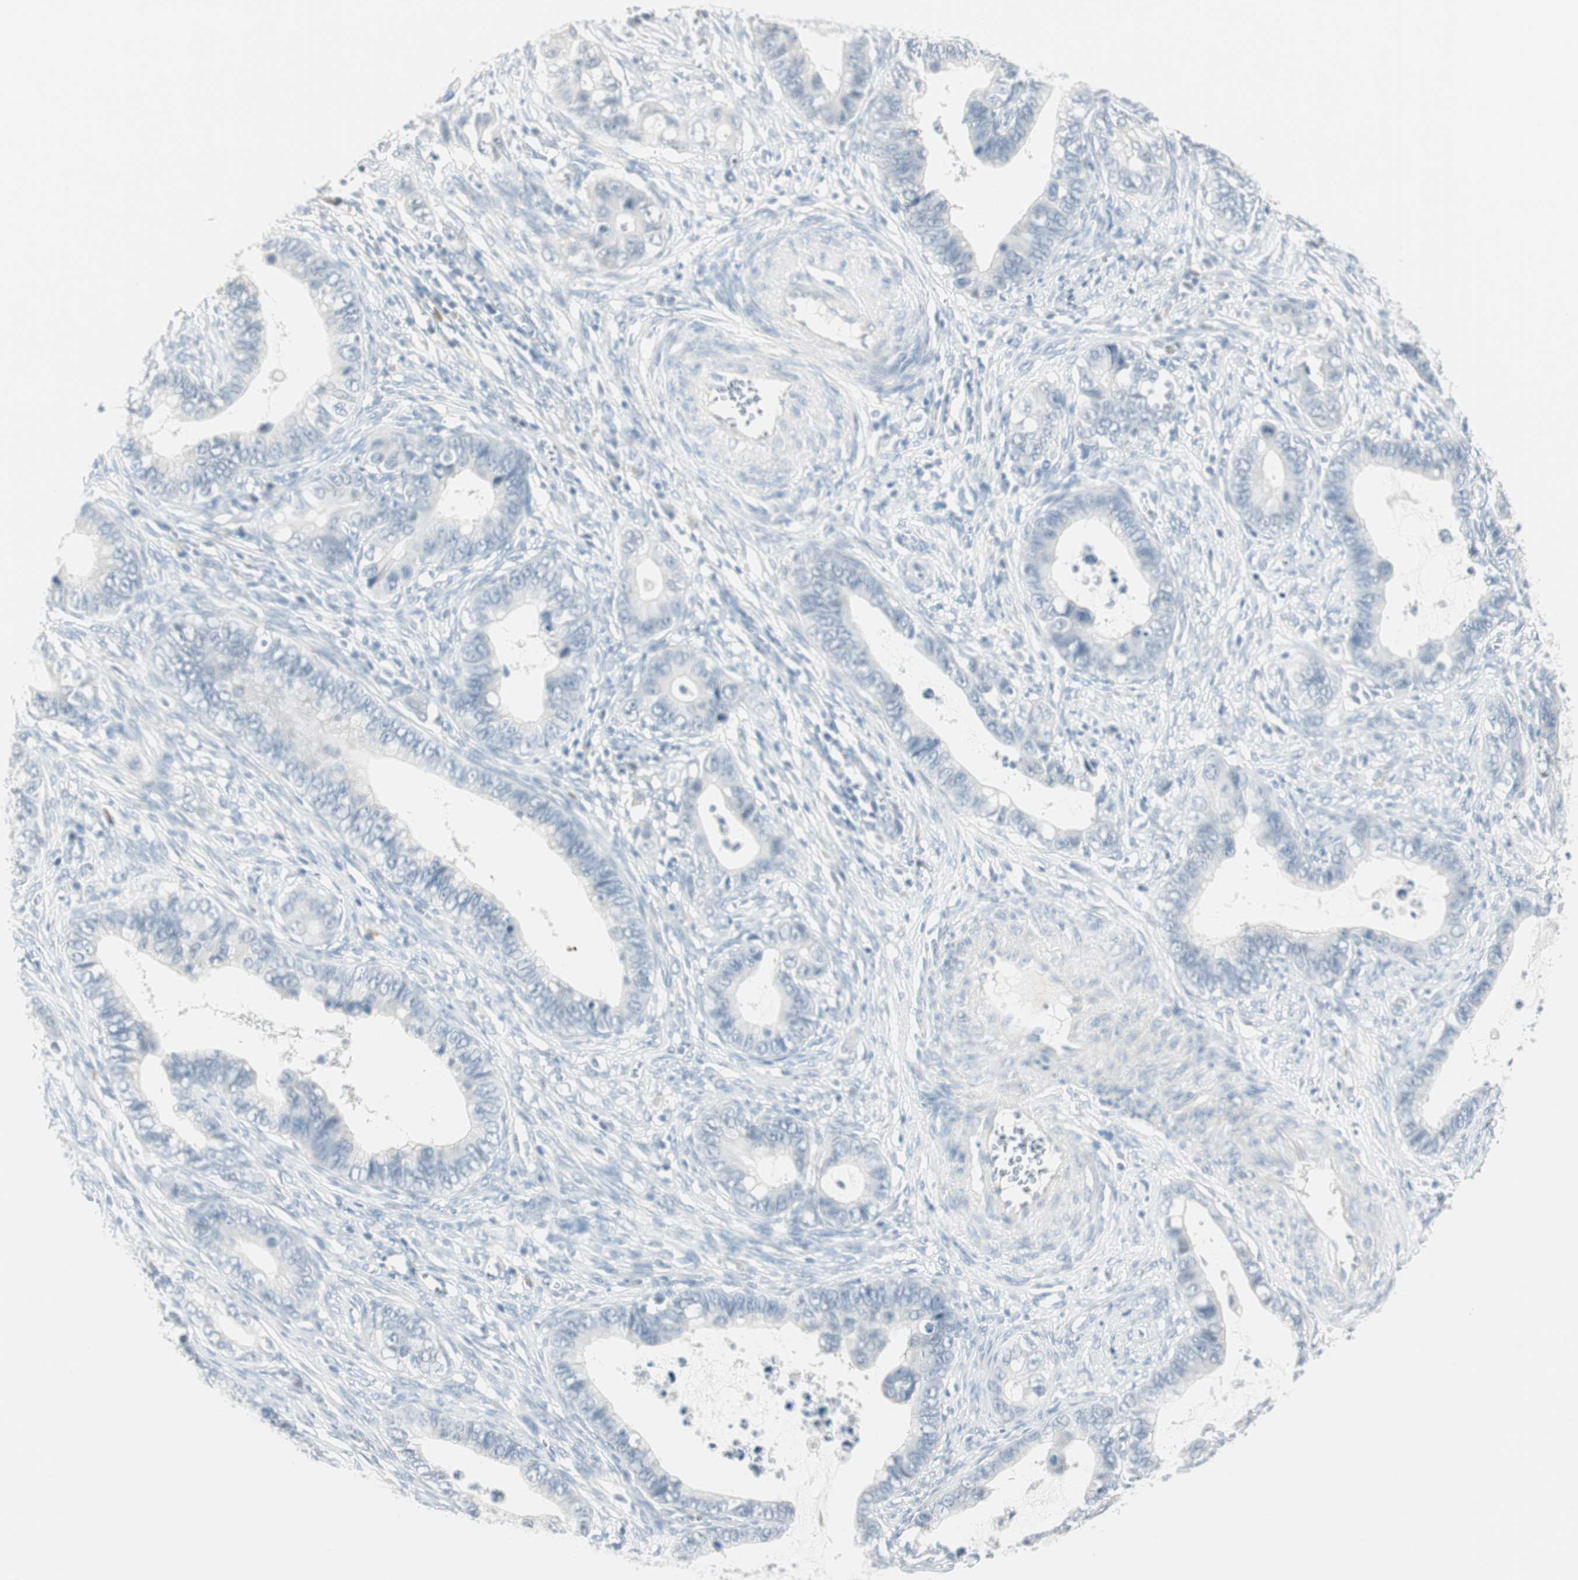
{"staining": {"intensity": "negative", "quantity": "none", "location": "none"}, "tissue": "cervical cancer", "cell_type": "Tumor cells", "image_type": "cancer", "snomed": [{"axis": "morphology", "description": "Adenocarcinoma, NOS"}, {"axis": "topography", "description": "Cervix"}], "caption": "Tumor cells show no significant staining in cervical cancer.", "gene": "MLLT10", "patient": {"sex": "female", "age": 44}}